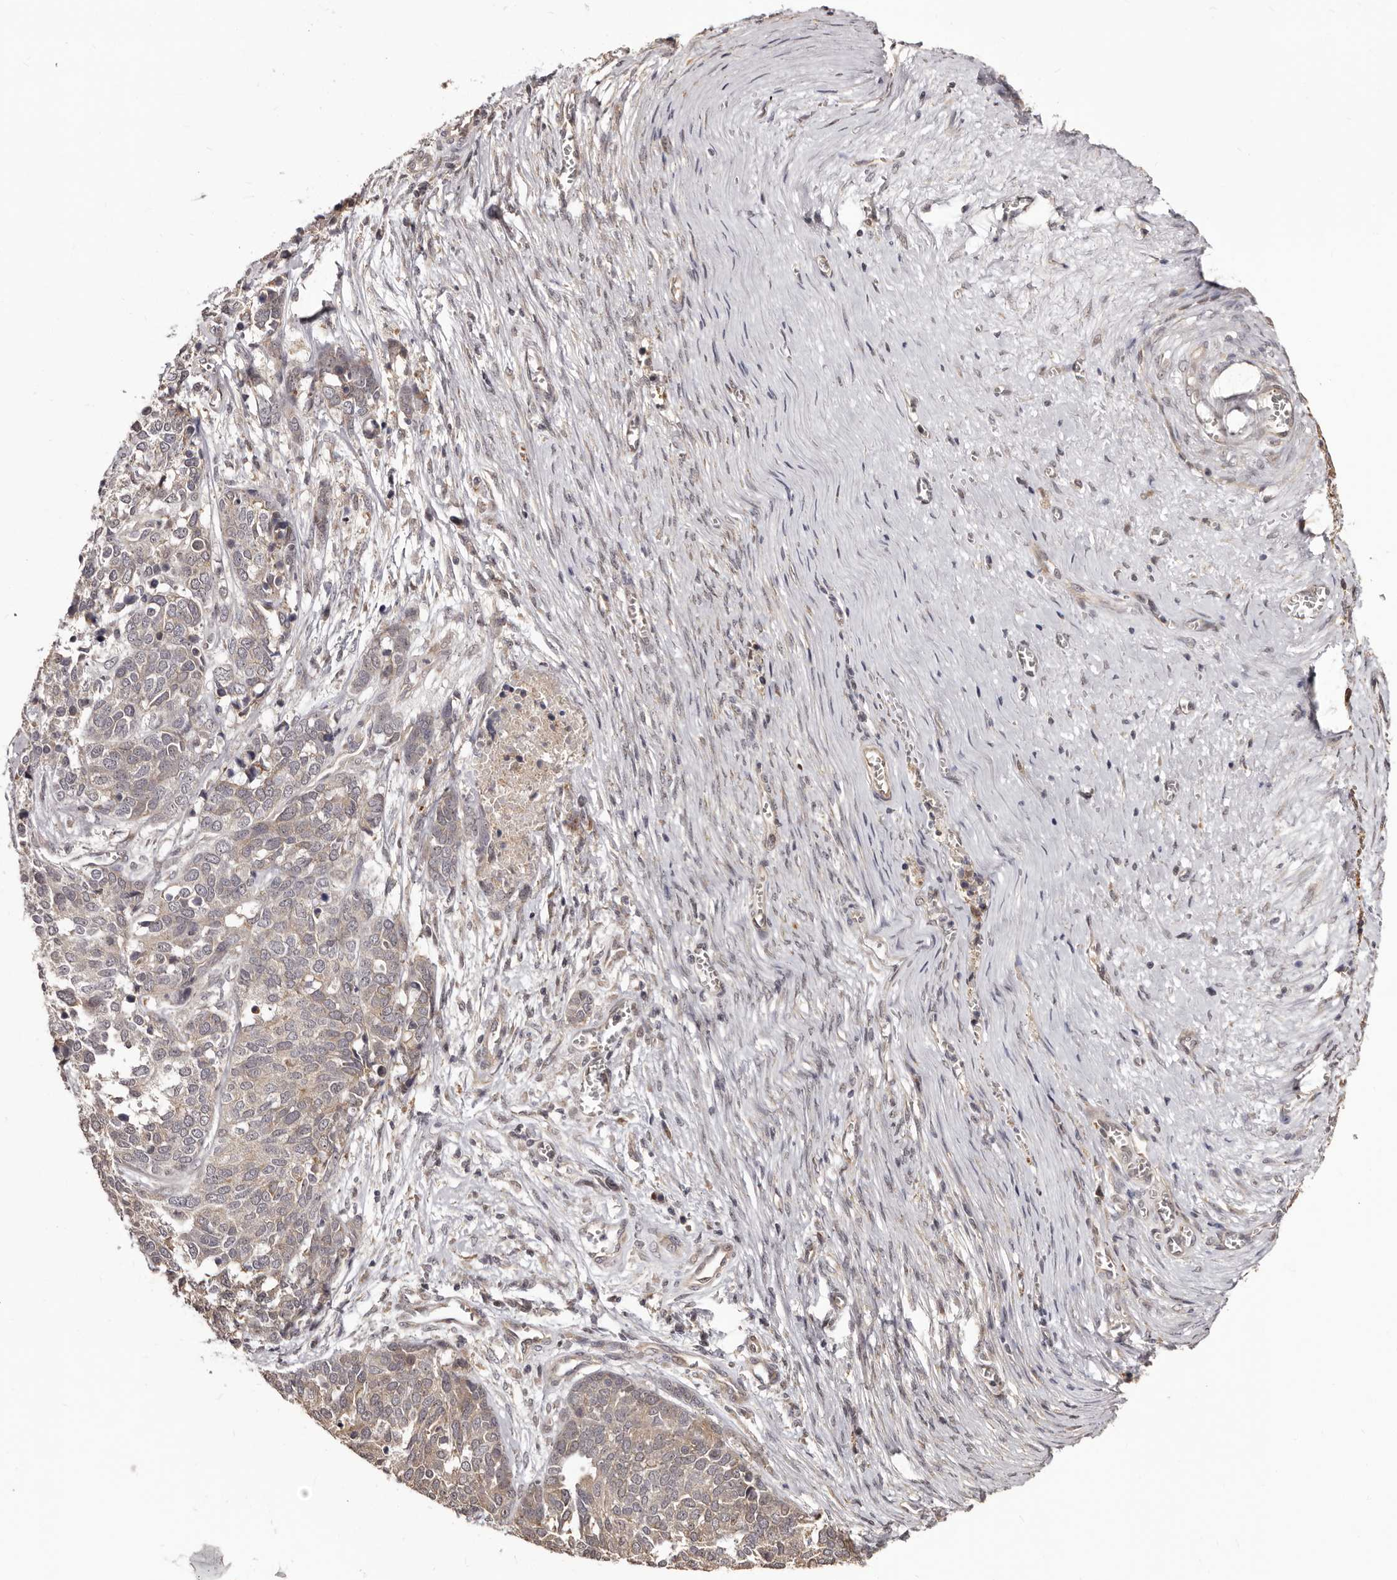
{"staining": {"intensity": "weak", "quantity": "<25%", "location": "cytoplasmic/membranous"}, "tissue": "ovarian cancer", "cell_type": "Tumor cells", "image_type": "cancer", "snomed": [{"axis": "morphology", "description": "Cystadenocarcinoma, serous, NOS"}, {"axis": "topography", "description": "Ovary"}], "caption": "There is no significant expression in tumor cells of ovarian cancer (serous cystadenocarcinoma). Brightfield microscopy of IHC stained with DAB (brown) and hematoxylin (blue), captured at high magnification.", "gene": "NOL12", "patient": {"sex": "female", "age": 44}}